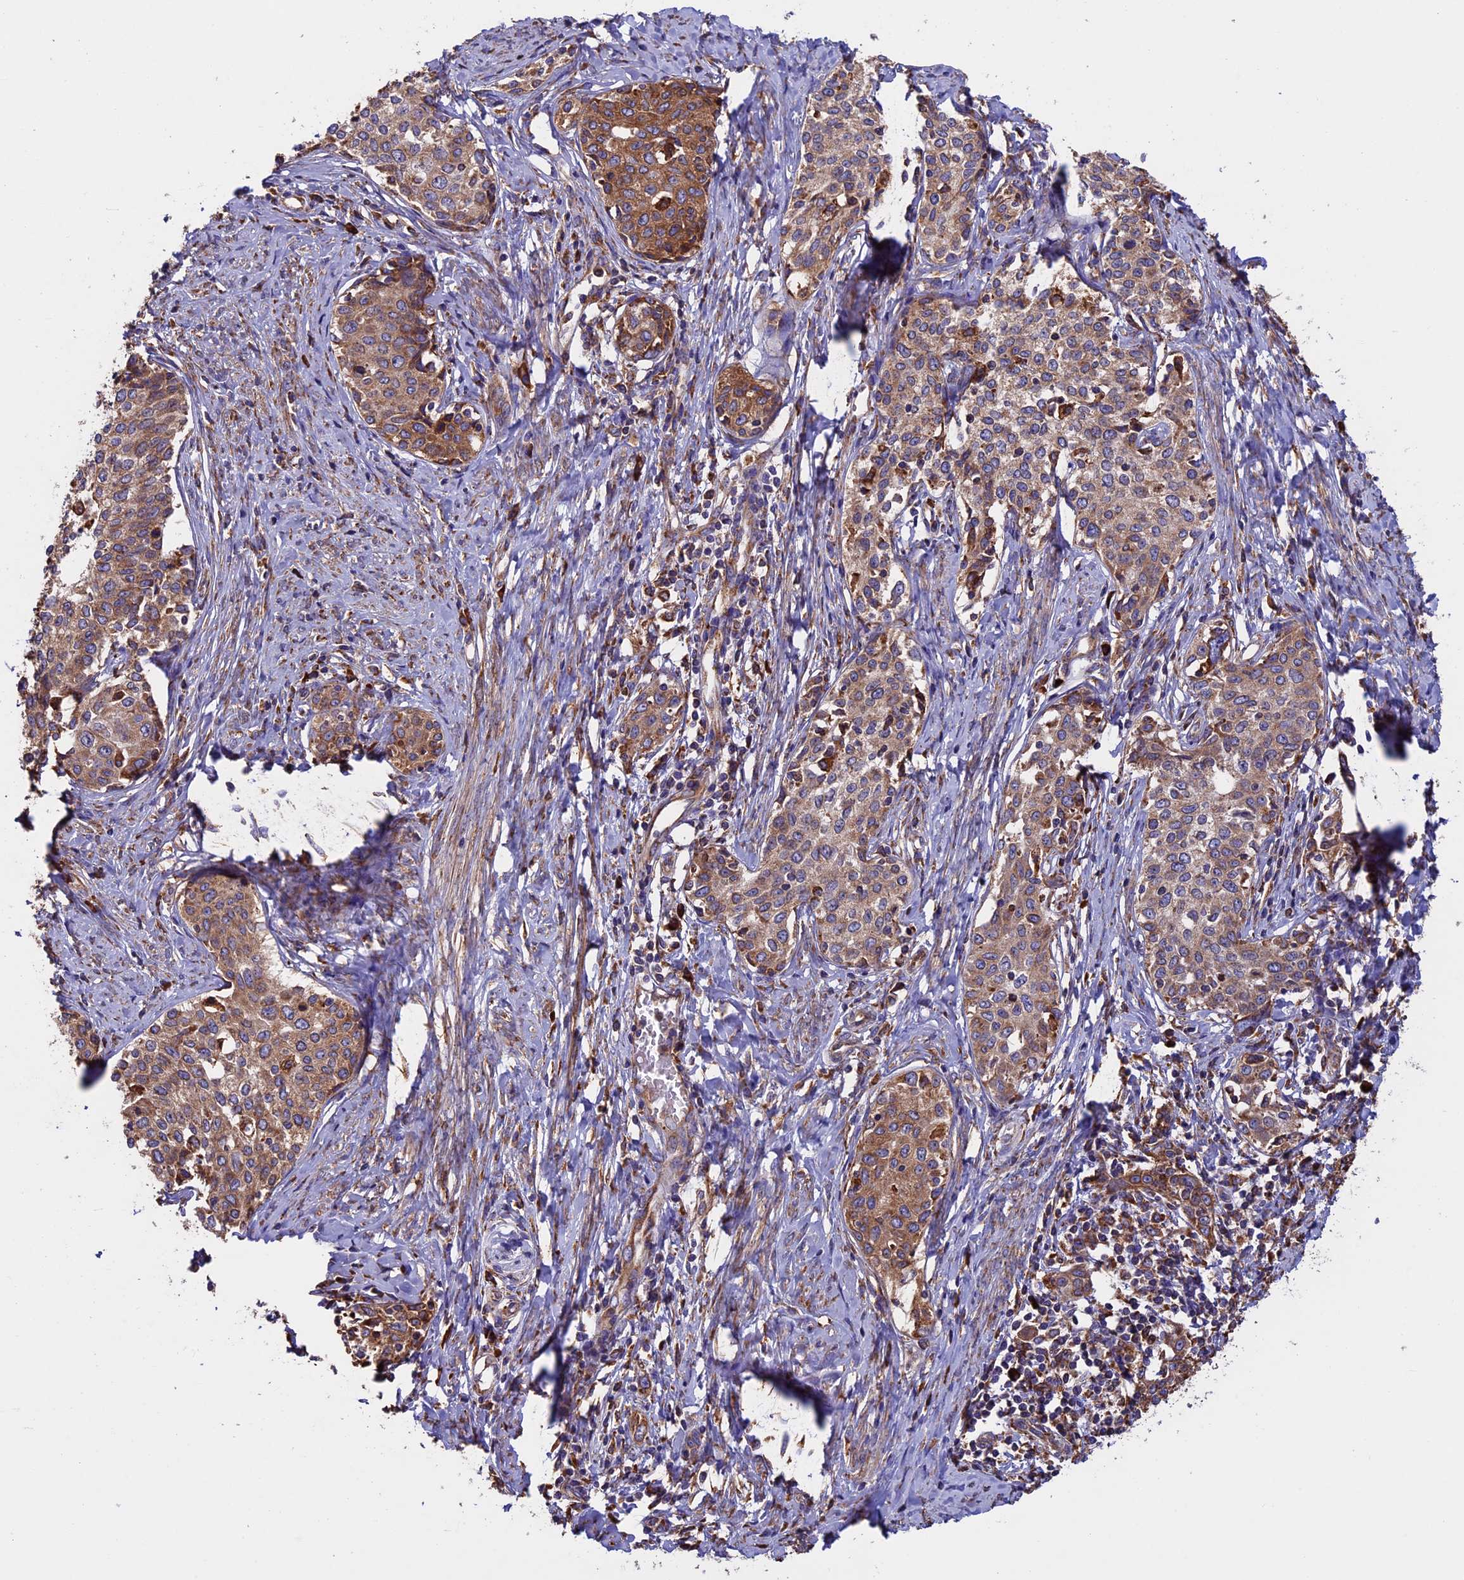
{"staining": {"intensity": "moderate", "quantity": ">75%", "location": "cytoplasmic/membranous"}, "tissue": "cervical cancer", "cell_type": "Tumor cells", "image_type": "cancer", "snomed": [{"axis": "morphology", "description": "Squamous cell carcinoma, NOS"}, {"axis": "morphology", "description": "Adenocarcinoma, NOS"}, {"axis": "topography", "description": "Cervix"}], "caption": "IHC micrograph of neoplastic tissue: human cervical cancer stained using immunohistochemistry (IHC) displays medium levels of moderate protein expression localized specifically in the cytoplasmic/membranous of tumor cells, appearing as a cytoplasmic/membranous brown color.", "gene": "BTBD3", "patient": {"sex": "female", "age": 52}}